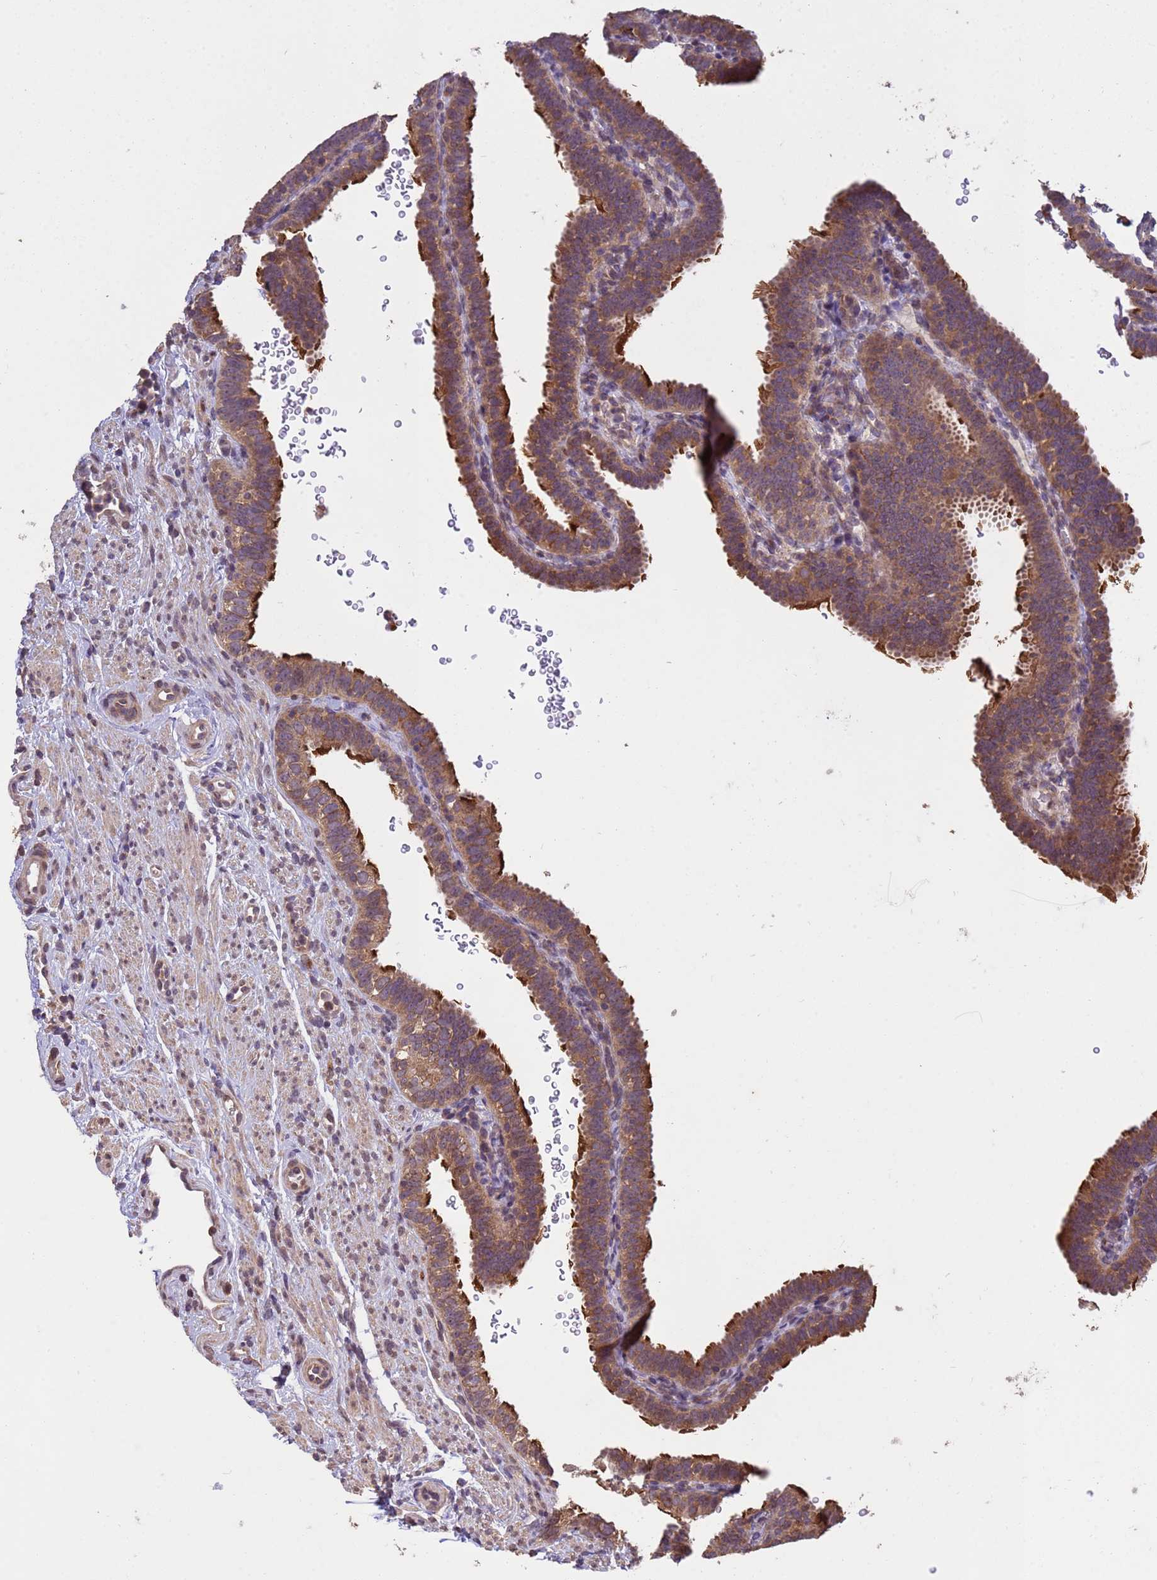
{"staining": {"intensity": "moderate", "quantity": ">75%", "location": "cytoplasmic/membranous"}, "tissue": "fallopian tube", "cell_type": "Glandular cells", "image_type": "normal", "snomed": [{"axis": "morphology", "description": "Normal tissue, NOS"}, {"axis": "topography", "description": "Fallopian tube"}], "caption": "A brown stain labels moderate cytoplasmic/membranous expression of a protein in glandular cells of normal fallopian tube. (IHC, brightfield microscopy, high magnification).", "gene": "P2RX7", "patient": {"sex": "female", "age": 41}}